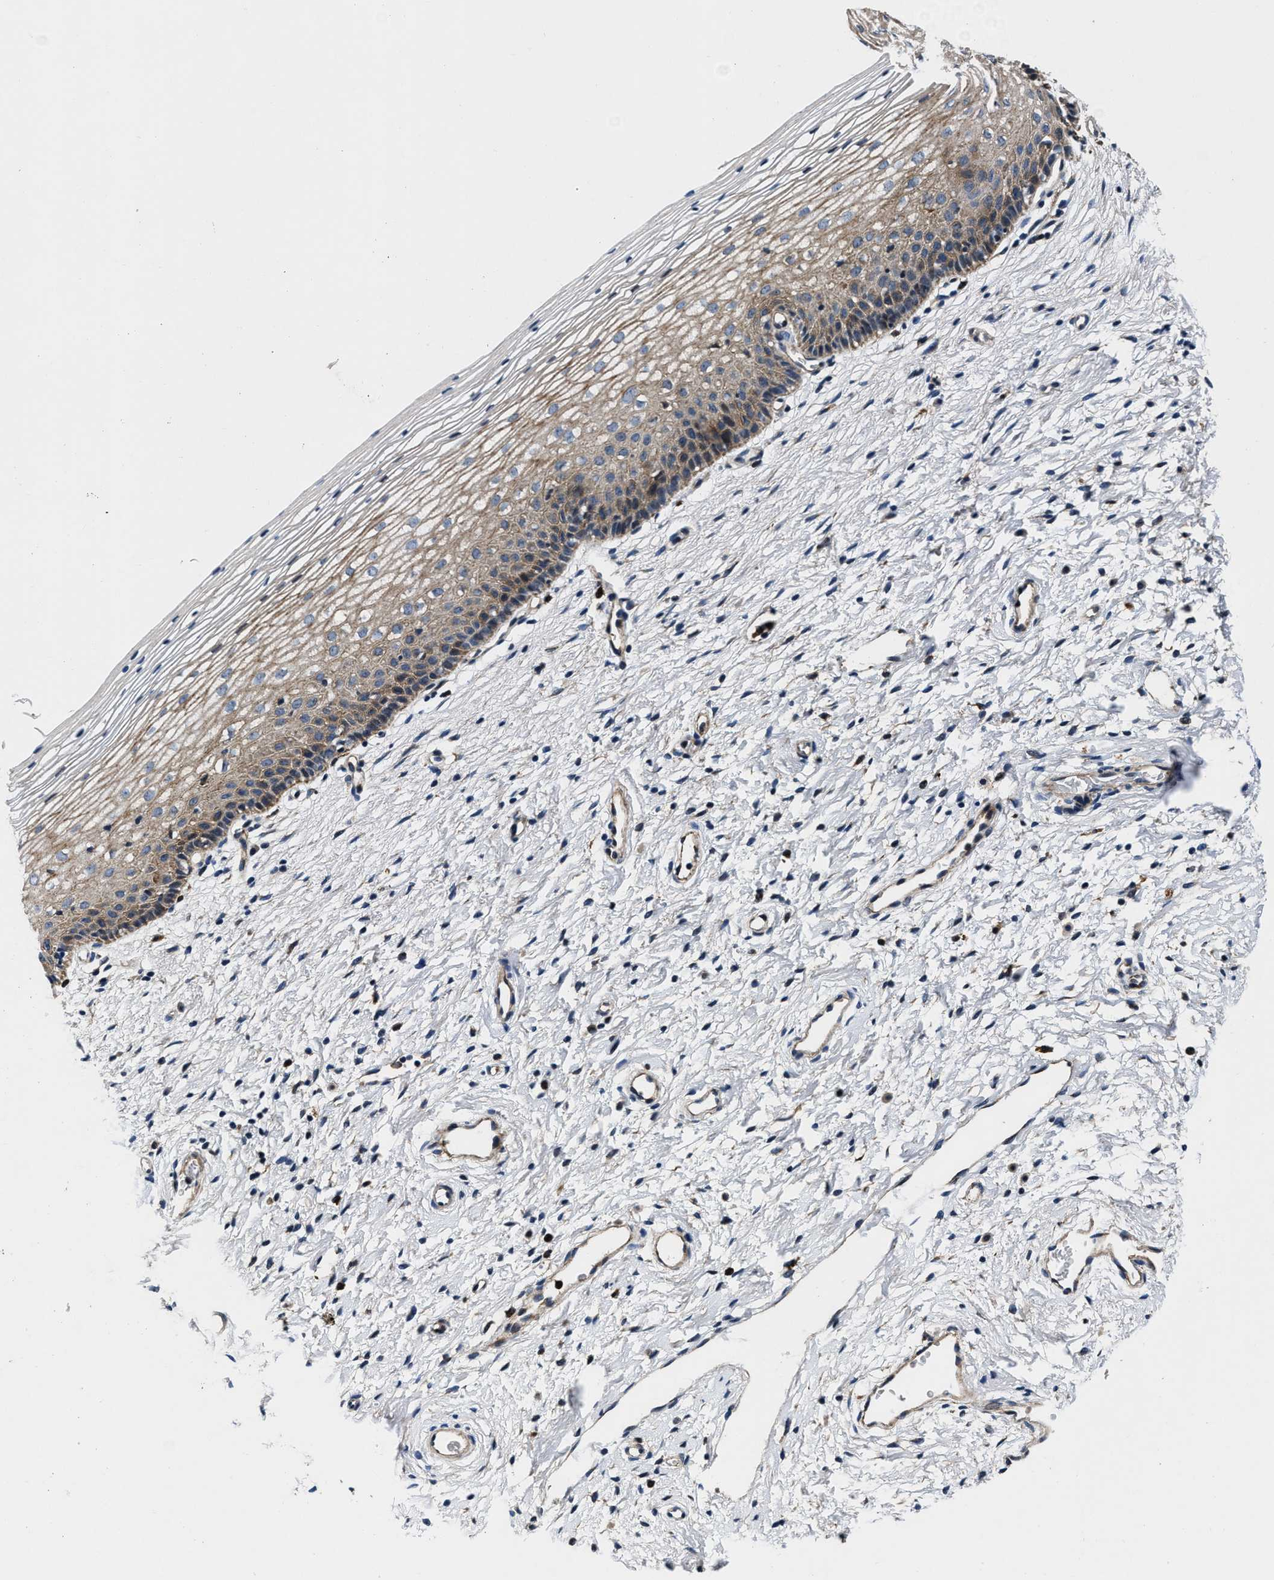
{"staining": {"intensity": "negative", "quantity": "none", "location": "none"}, "tissue": "cervix", "cell_type": "Glandular cells", "image_type": "normal", "snomed": [{"axis": "morphology", "description": "Normal tissue, NOS"}, {"axis": "topography", "description": "Cervix"}], "caption": "Glandular cells are negative for protein expression in normal human cervix. (DAB immunohistochemistry (IHC) visualized using brightfield microscopy, high magnification).", "gene": "C2orf66", "patient": {"sex": "female", "age": 72}}